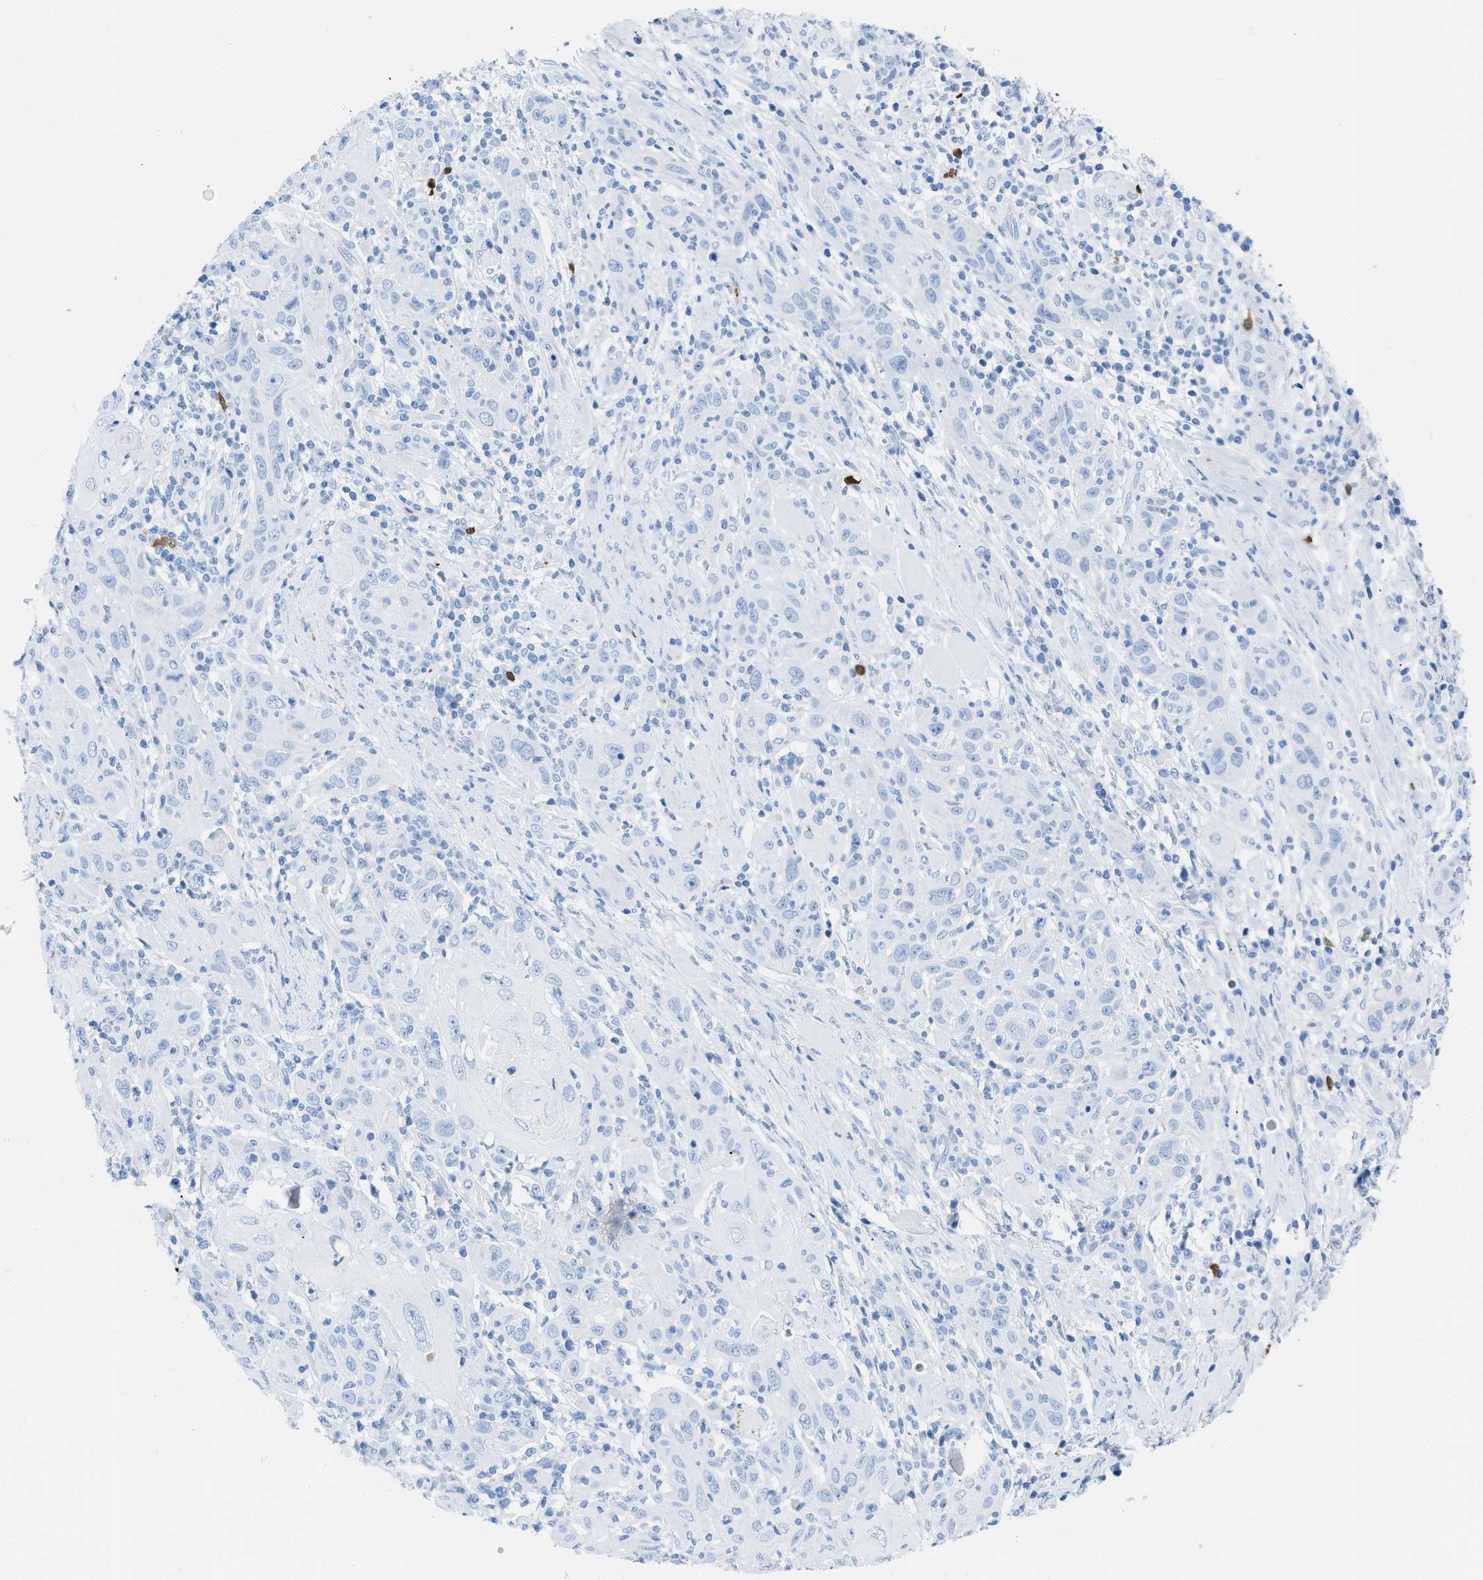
{"staining": {"intensity": "negative", "quantity": "none", "location": "none"}, "tissue": "skin cancer", "cell_type": "Tumor cells", "image_type": "cancer", "snomed": [{"axis": "morphology", "description": "Squamous cell carcinoma, NOS"}, {"axis": "topography", "description": "Skin"}], "caption": "Human skin squamous cell carcinoma stained for a protein using IHC shows no expression in tumor cells.", "gene": "TCL1A", "patient": {"sex": "female", "age": 88}}